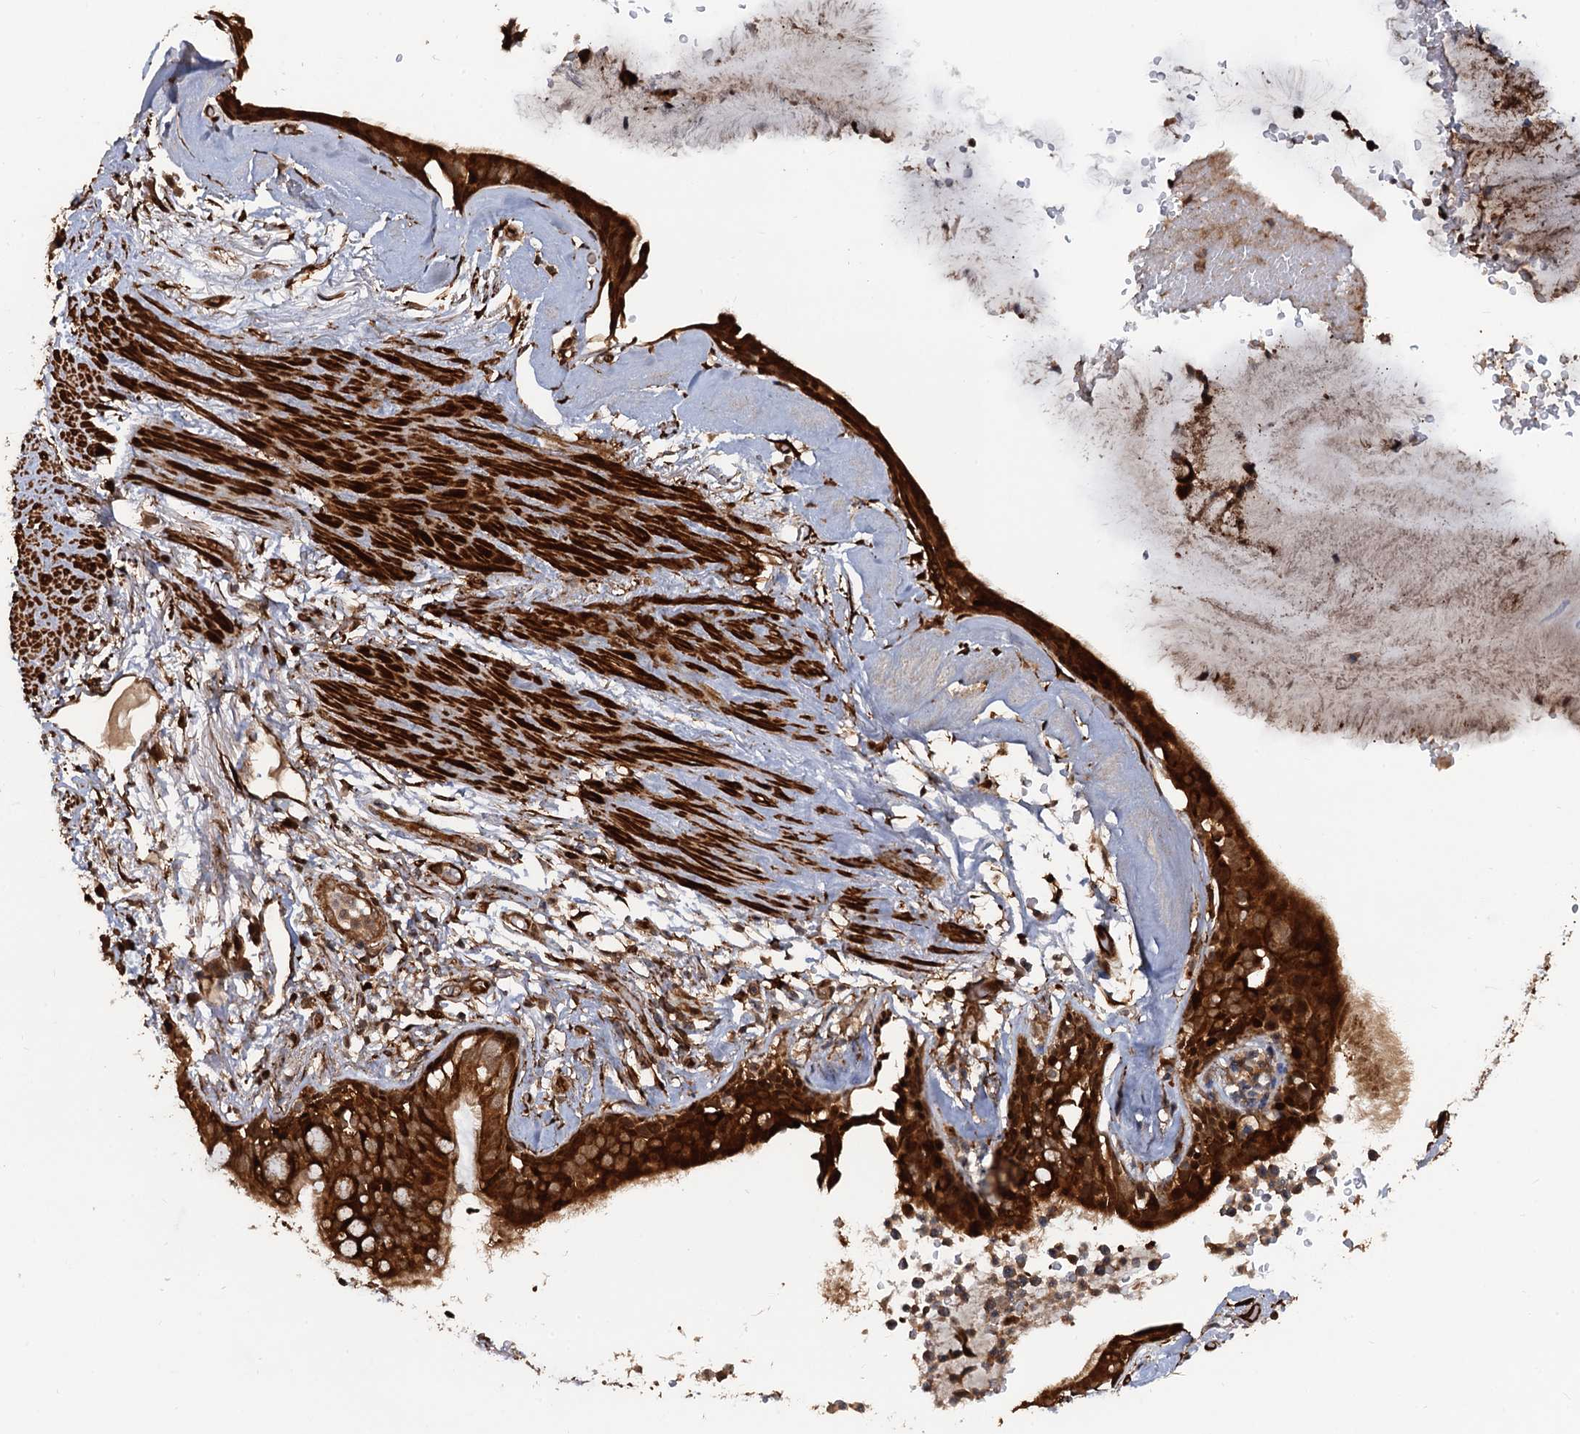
{"staining": {"intensity": "strong", "quantity": "25%-75%", "location": "cytoplasmic/membranous"}, "tissue": "adipose tissue", "cell_type": "Adipocytes", "image_type": "normal", "snomed": [{"axis": "morphology", "description": "Normal tissue, NOS"}, {"axis": "topography", "description": "Cartilage tissue"}], "caption": "The histopathology image reveals a brown stain indicating the presence of a protein in the cytoplasmic/membranous of adipocytes in adipose tissue. (brown staining indicates protein expression, while blue staining denotes nuclei).", "gene": "SNRNP25", "patient": {"sex": "female", "age": 63}}